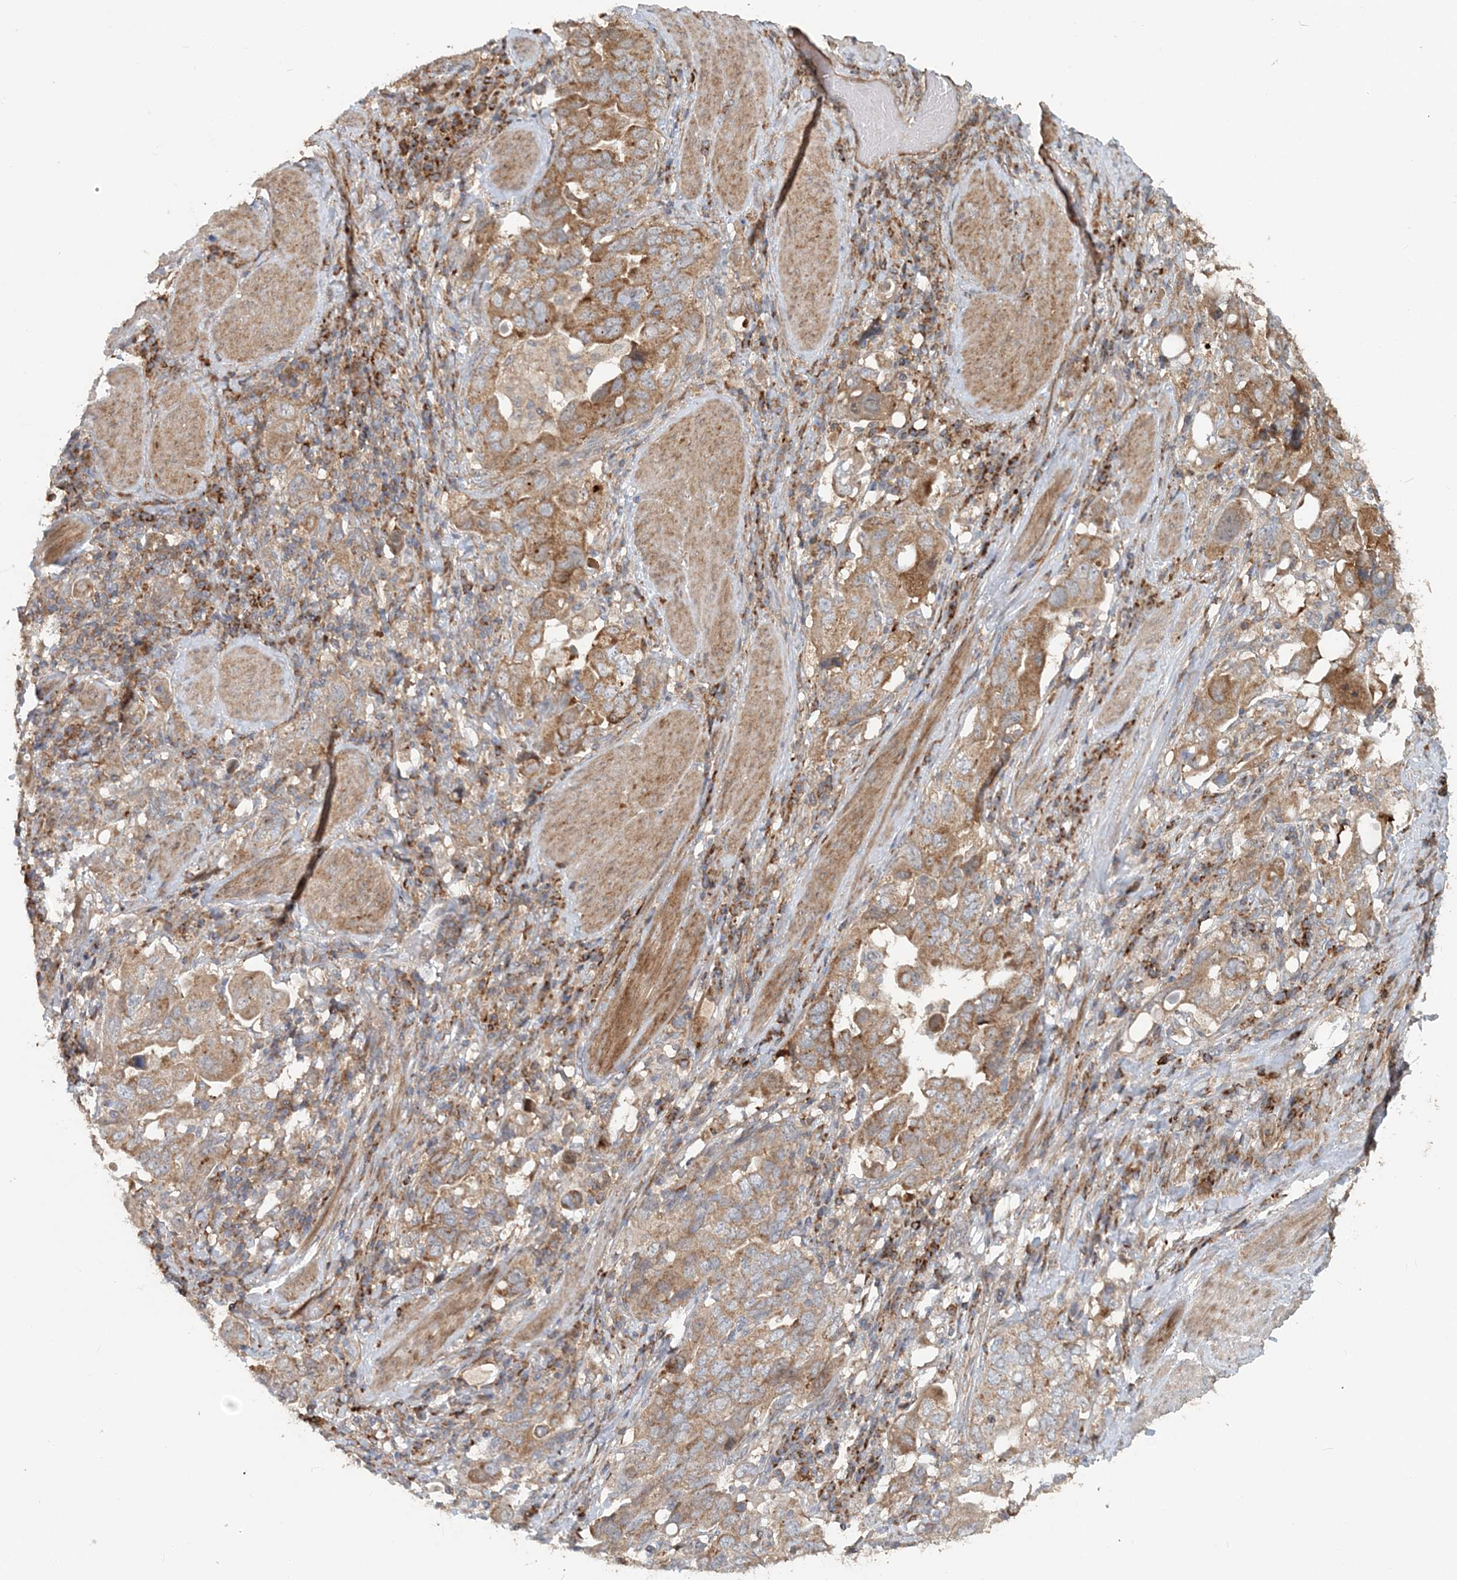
{"staining": {"intensity": "moderate", "quantity": ">75%", "location": "cytoplasmic/membranous"}, "tissue": "stomach cancer", "cell_type": "Tumor cells", "image_type": "cancer", "snomed": [{"axis": "morphology", "description": "Adenocarcinoma, NOS"}, {"axis": "topography", "description": "Stomach, upper"}], "caption": "DAB immunohistochemical staining of human adenocarcinoma (stomach) shows moderate cytoplasmic/membranous protein expression in about >75% of tumor cells.", "gene": "MMUT", "patient": {"sex": "male", "age": 62}}